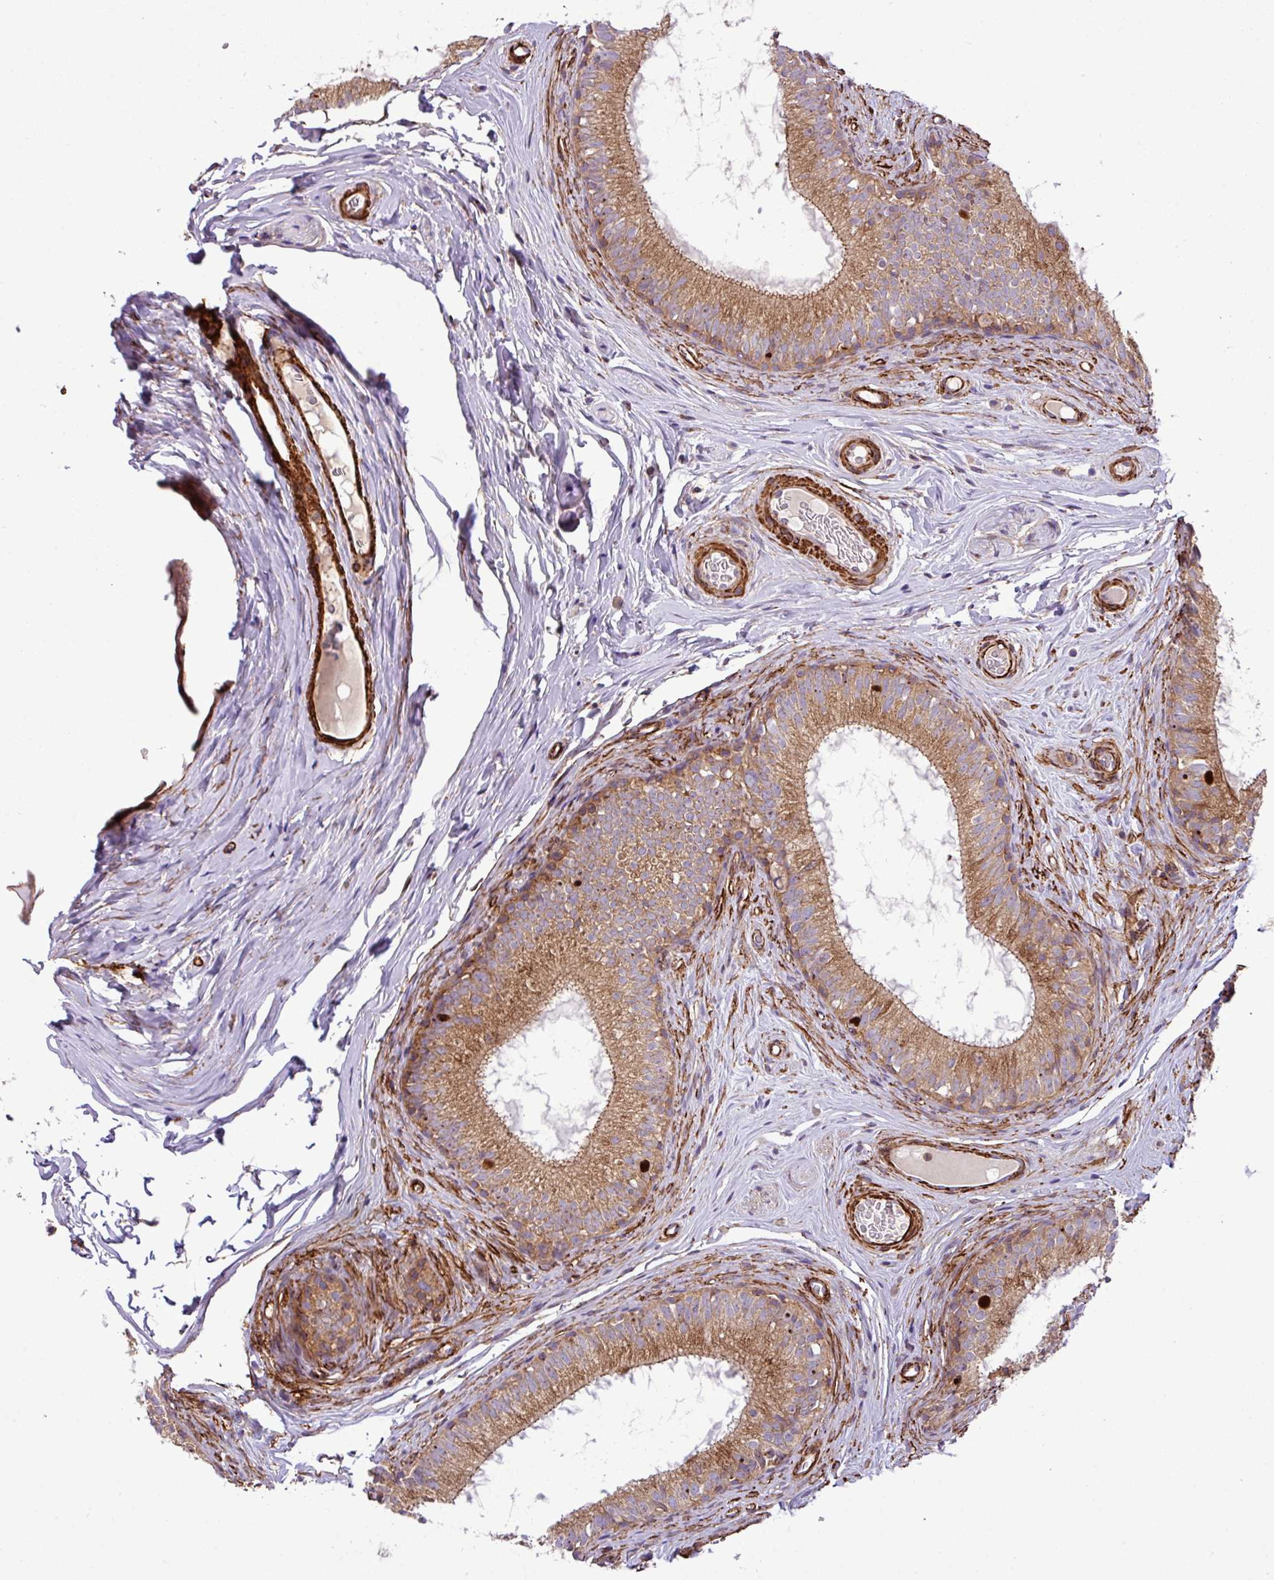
{"staining": {"intensity": "moderate", "quantity": ">75%", "location": "cytoplasmic/membranous"}, "tissue": "epididymis", "cell_type": "Glandular cells", "image_type": "normal", "snomed": [{"axis": "morphology", "description": "Normal tissue, NOS"}, {"axis": "topography", "description": "Epididymis"}], "caption": "Immunohistochemistry (IHC) (DAB (3,3'-diaminobenzidine)) staining of unremarkable epididymis displays moderate cytoplasmic/membranous protein positivity in about >75% of glandular cells. Immunohistochemistry stains the protein in brown and the nuclei are stained blue.", "gene": "FAM47E", "patient": {"sex": "male", "age": 25}}